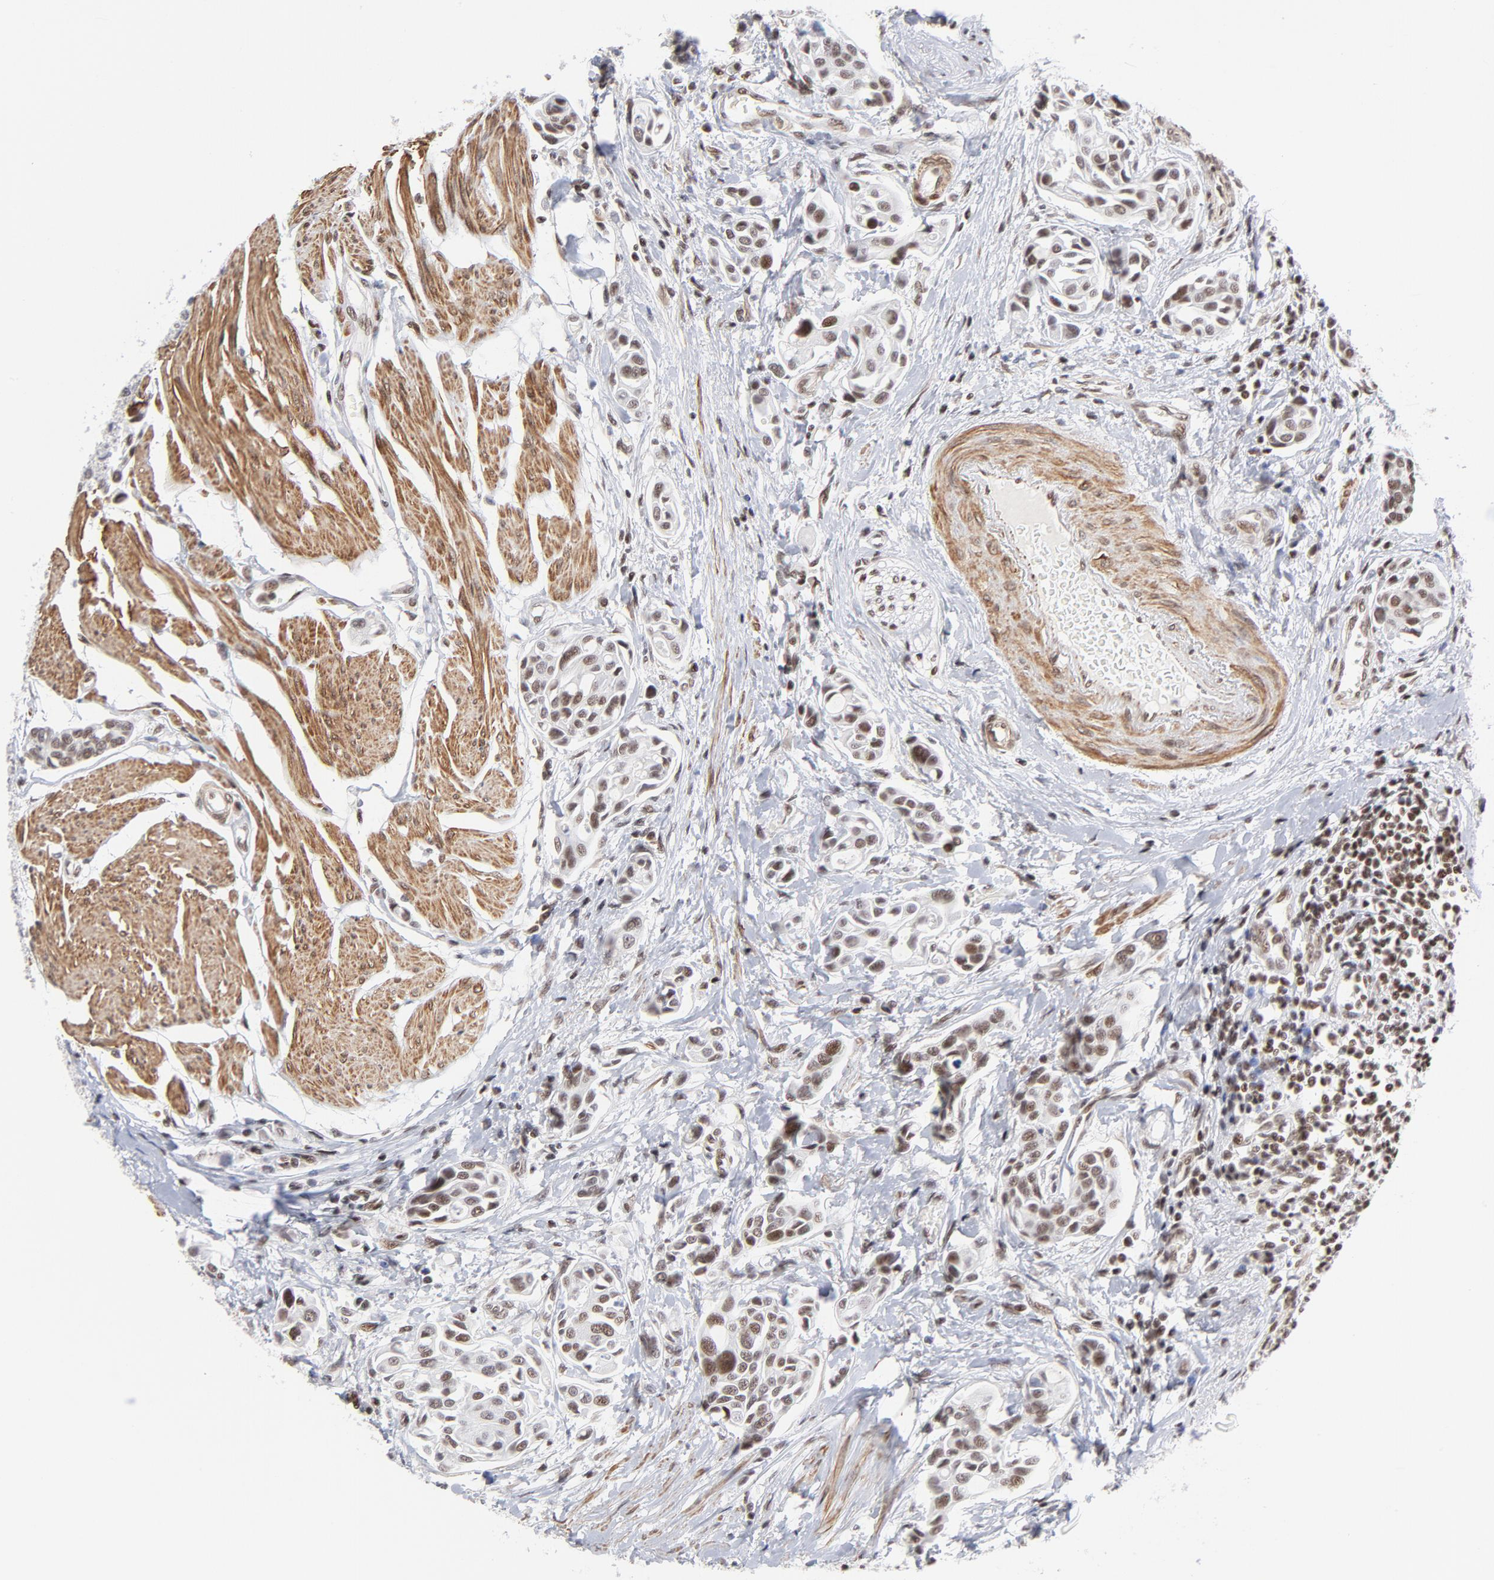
{"staining": {"intensity": "strong", "quantity": ">75%", "location": "nuclear"}, "tissue": "urothelial cancer", "cell_type": "Tumor cells", "image_type": "cancer", "snomed": [{"axis": "morphology", "description": "Urothelial carcinoma, High grade"}, {"axis": "topography", "description": "Urinary bladder"}], "caption": "High-grade urothelial carcinoma stained with IHC exhibits strong nuclear positivity in about >75% of tumor cells.", "gene": "CTCF", "patient": {"sex": "male", "age": 78}}